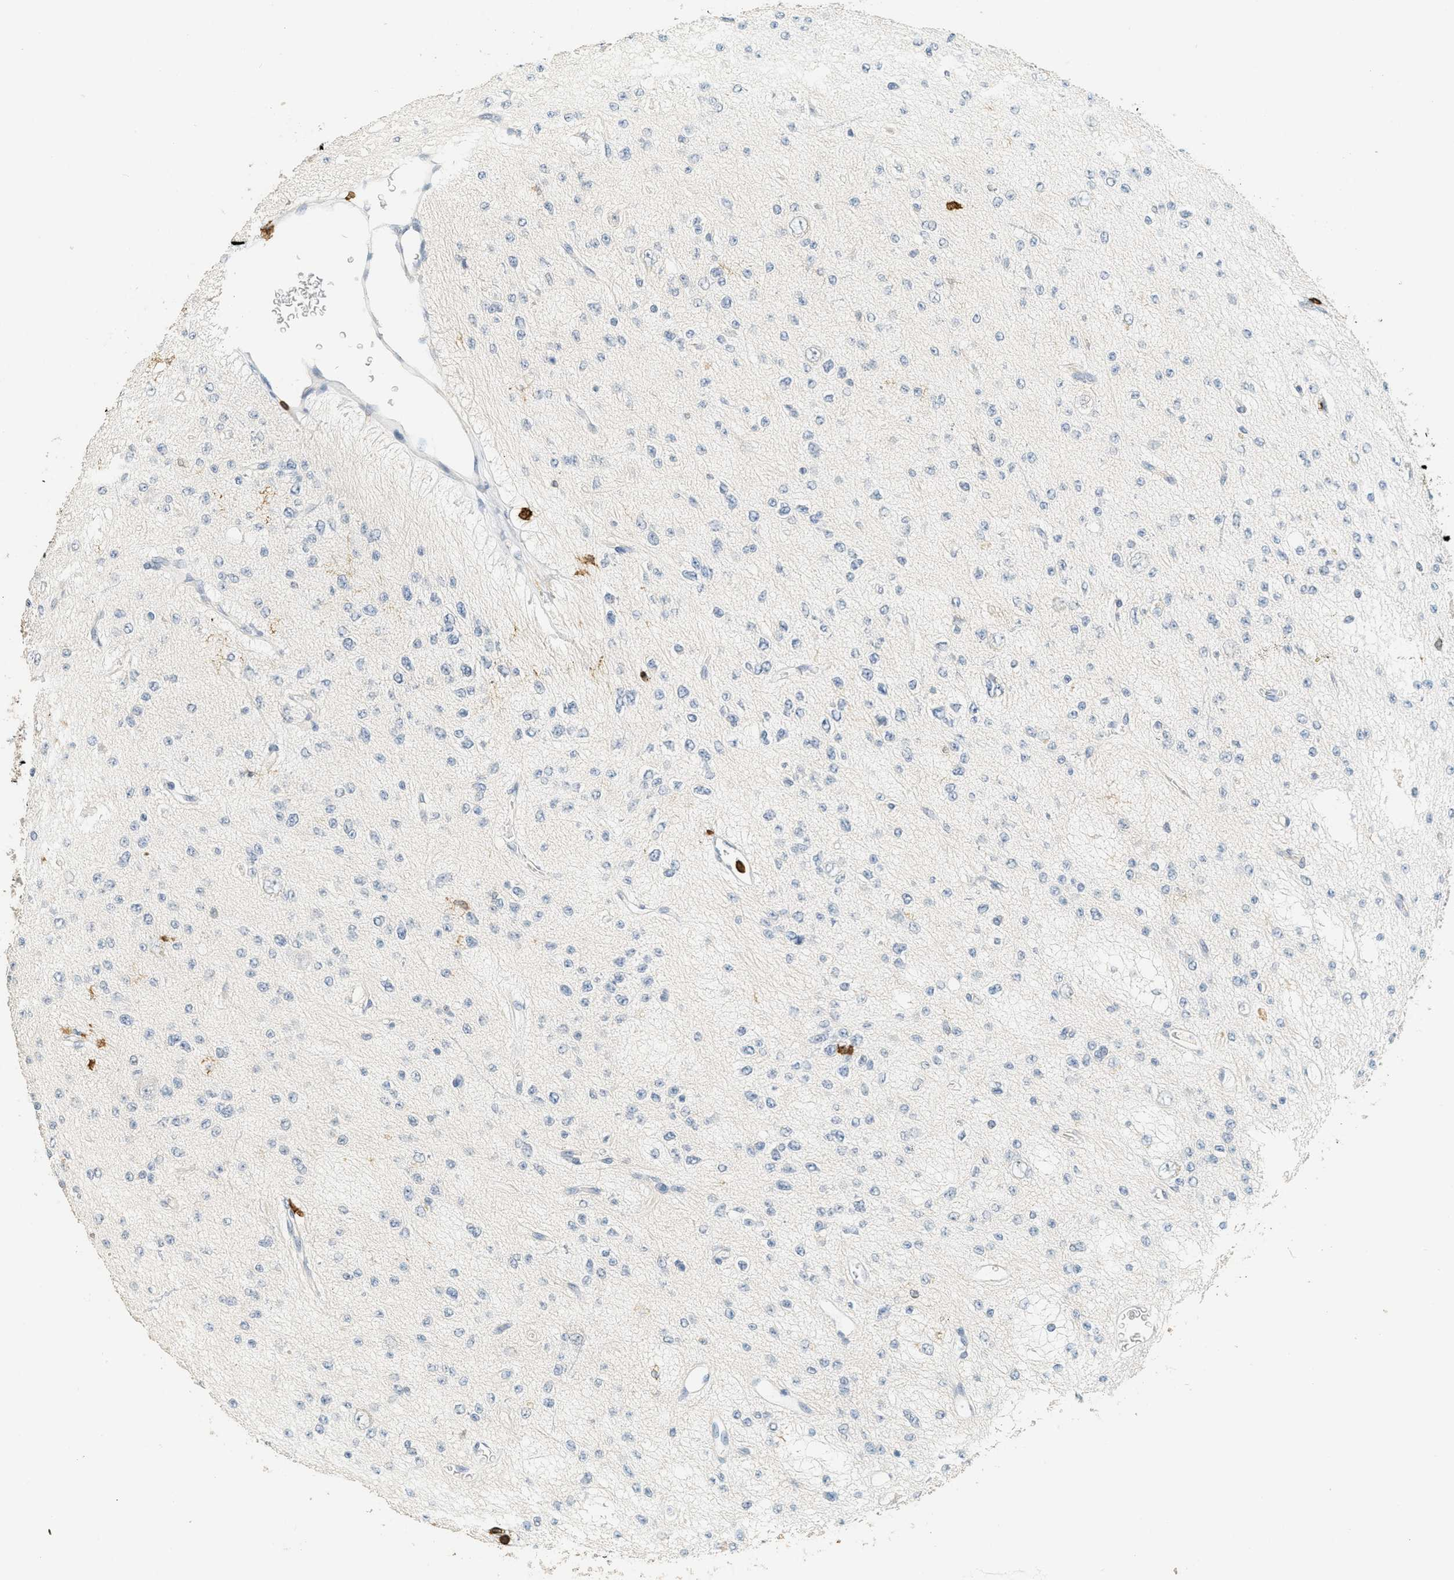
{"staining": {"intensity": "negative", "quantity": "none", "location": "none"}, "tissue": "glioma", "cell_type": "Tumor cells", "image_type": "cancer", "snomed": [{"axis": "morphology", "description": "Glioma, malignant, Low grade"}, {"axis": "topography", "description": "Brain"}], "caption": "Immunohistochemistry photomicrograph of neoplastic tissue: low-grade glioma (malignant) stained with DAB reveals no significant protein staining in tumor cells.", "gene": "LSP1", "patient": {"sex": "male", "age": 38}}